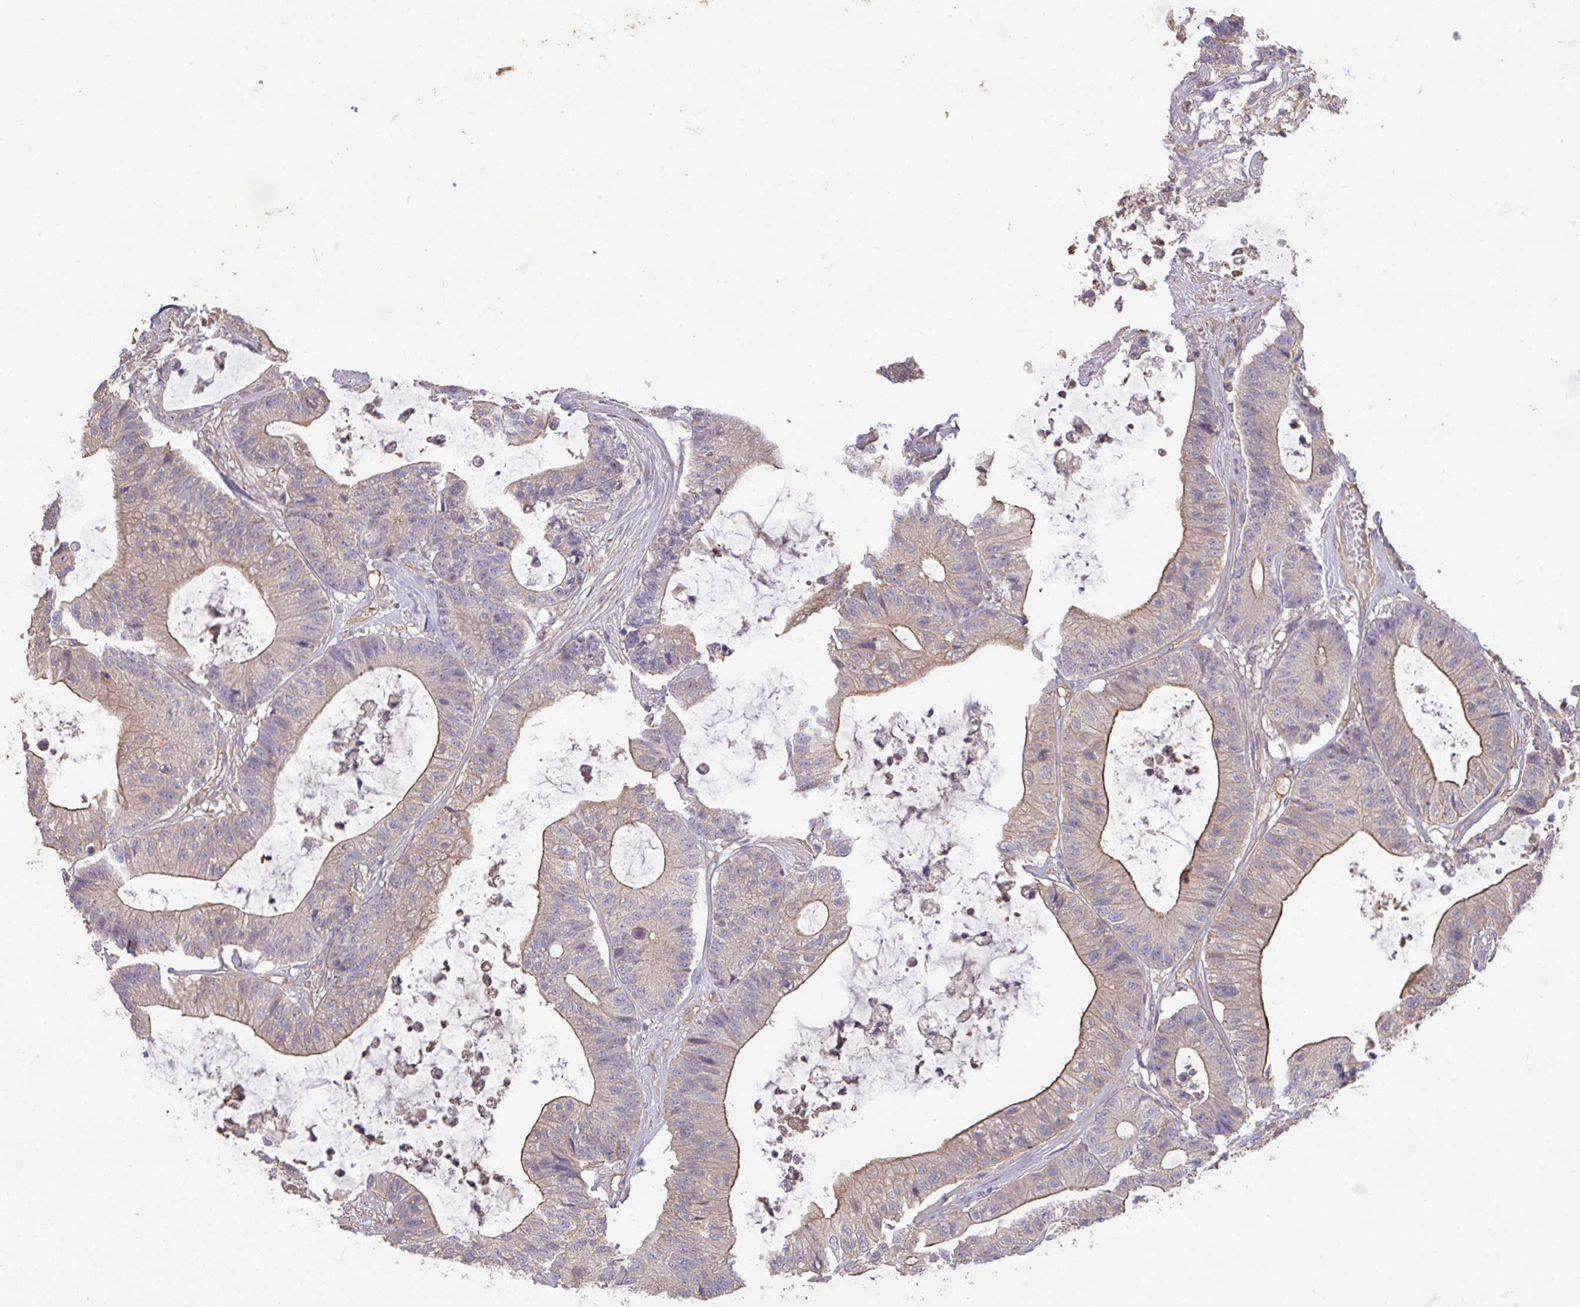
{"staining": {"intensity": "moderate", "quantity": "25%-75%", "location": "cytoplasmic/membranous"}, "tissue": "colorectal cancer", "cell_type": "Tumor cells", "image_type": "cancer", "snomed": [{"axis": "morphology", "description": "Adenocarcinoma, NOS"}, {"axis": "topography", "description": "Colon"}], "caption": "IHC of colorectal cancer (adenocarcinoma) demonstrates medium levels of moderate cytoplasmic/membranous expression in about 25%-75% of tumor cells.", "gene": "CALML4", "patient": {"sex": "female", "age": 84}}